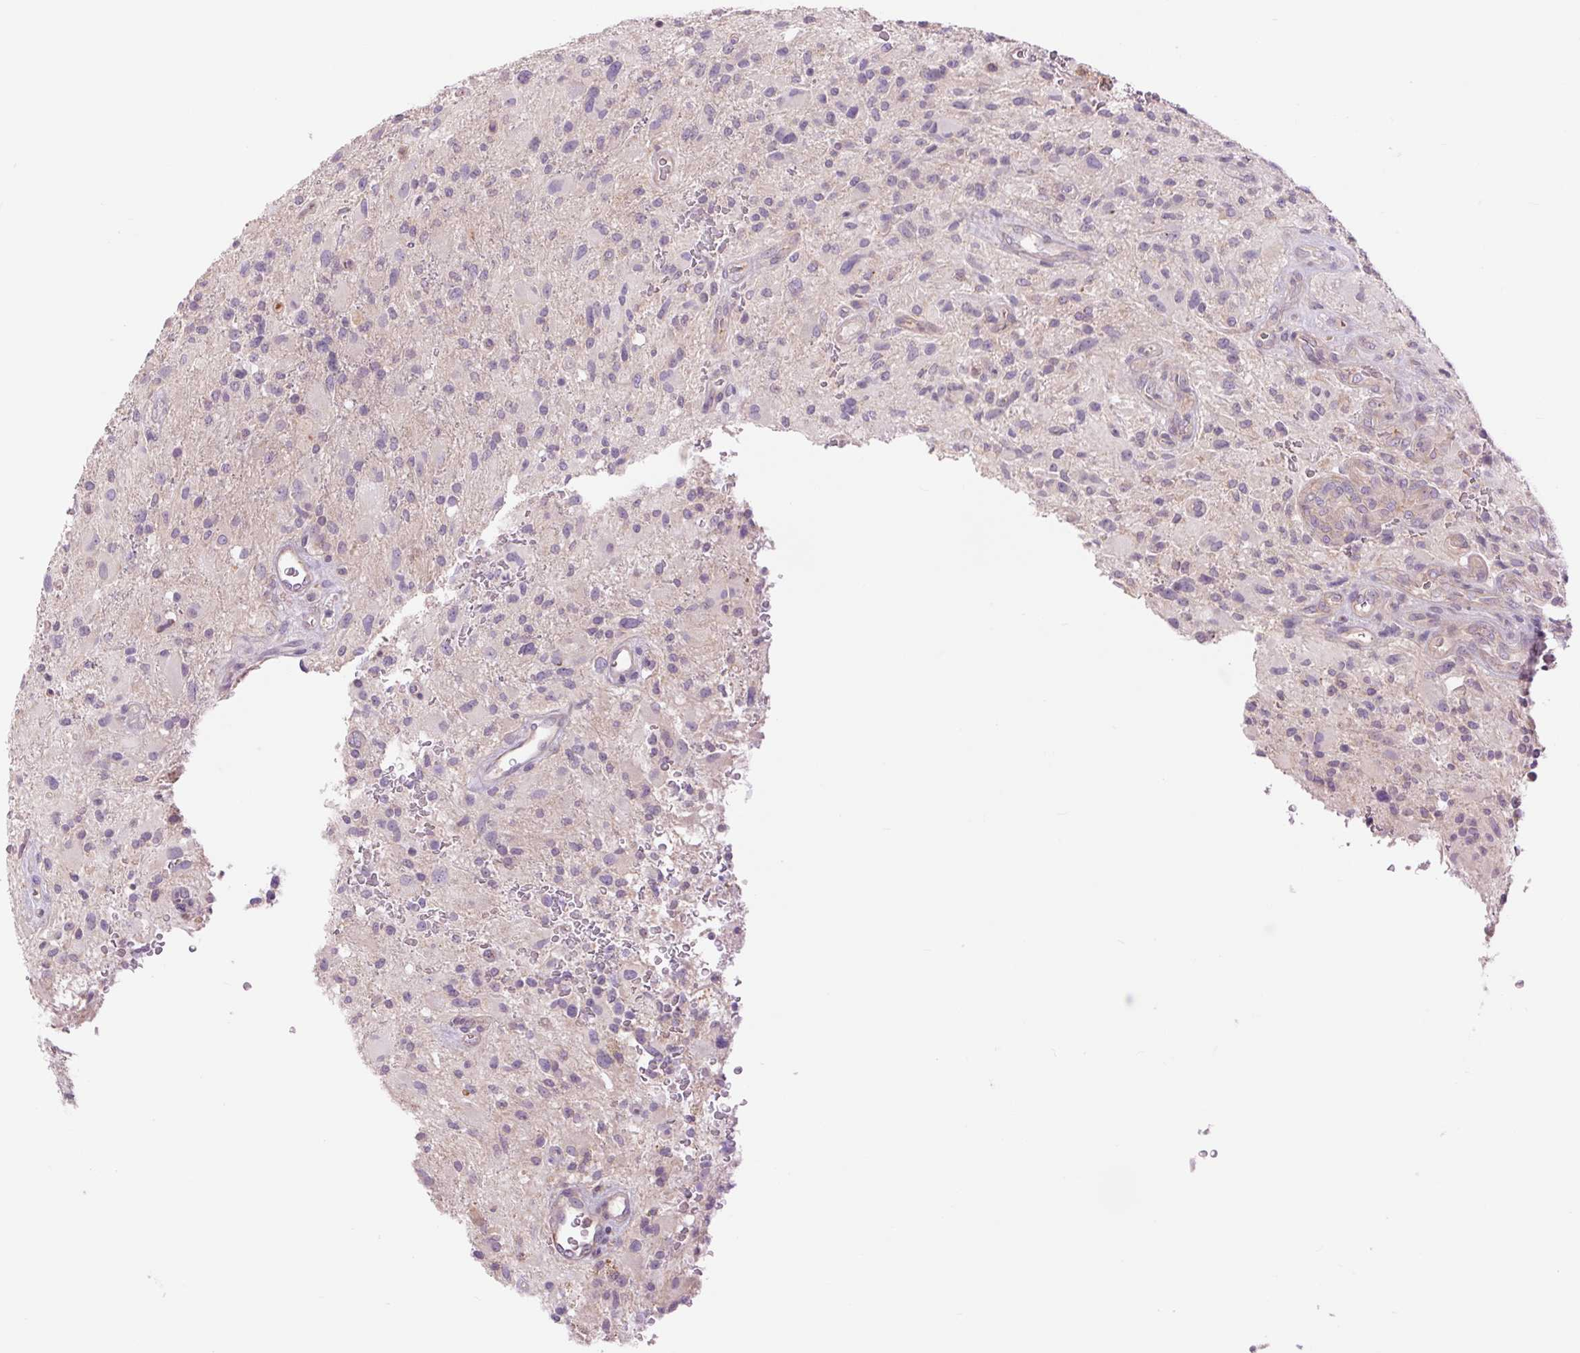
{"staining": {"intensity": "negative", "quantity": "none", "location": "none"}, "tissue": "glioma", "cell_type": "Tumor cells", "image_type": "cancer", "snomed": [{"axis": "morphology", "description": "Glioma, malignant, High grade"}, {"axis": "topography", "description": "Brain"}], "caption": "A high-resolution micrograph shows immunohistochemistry staining of malignant high-grade glioma, which reveals no significant staining in tumor cells. (DAB (3,3'-diaminobenzidine) immunohistochemistry (IHC) visualized using brightfield microscopy, high magnification).", "gene": "CTNNA3", "patient": {"sex": "male", "age": 53}}